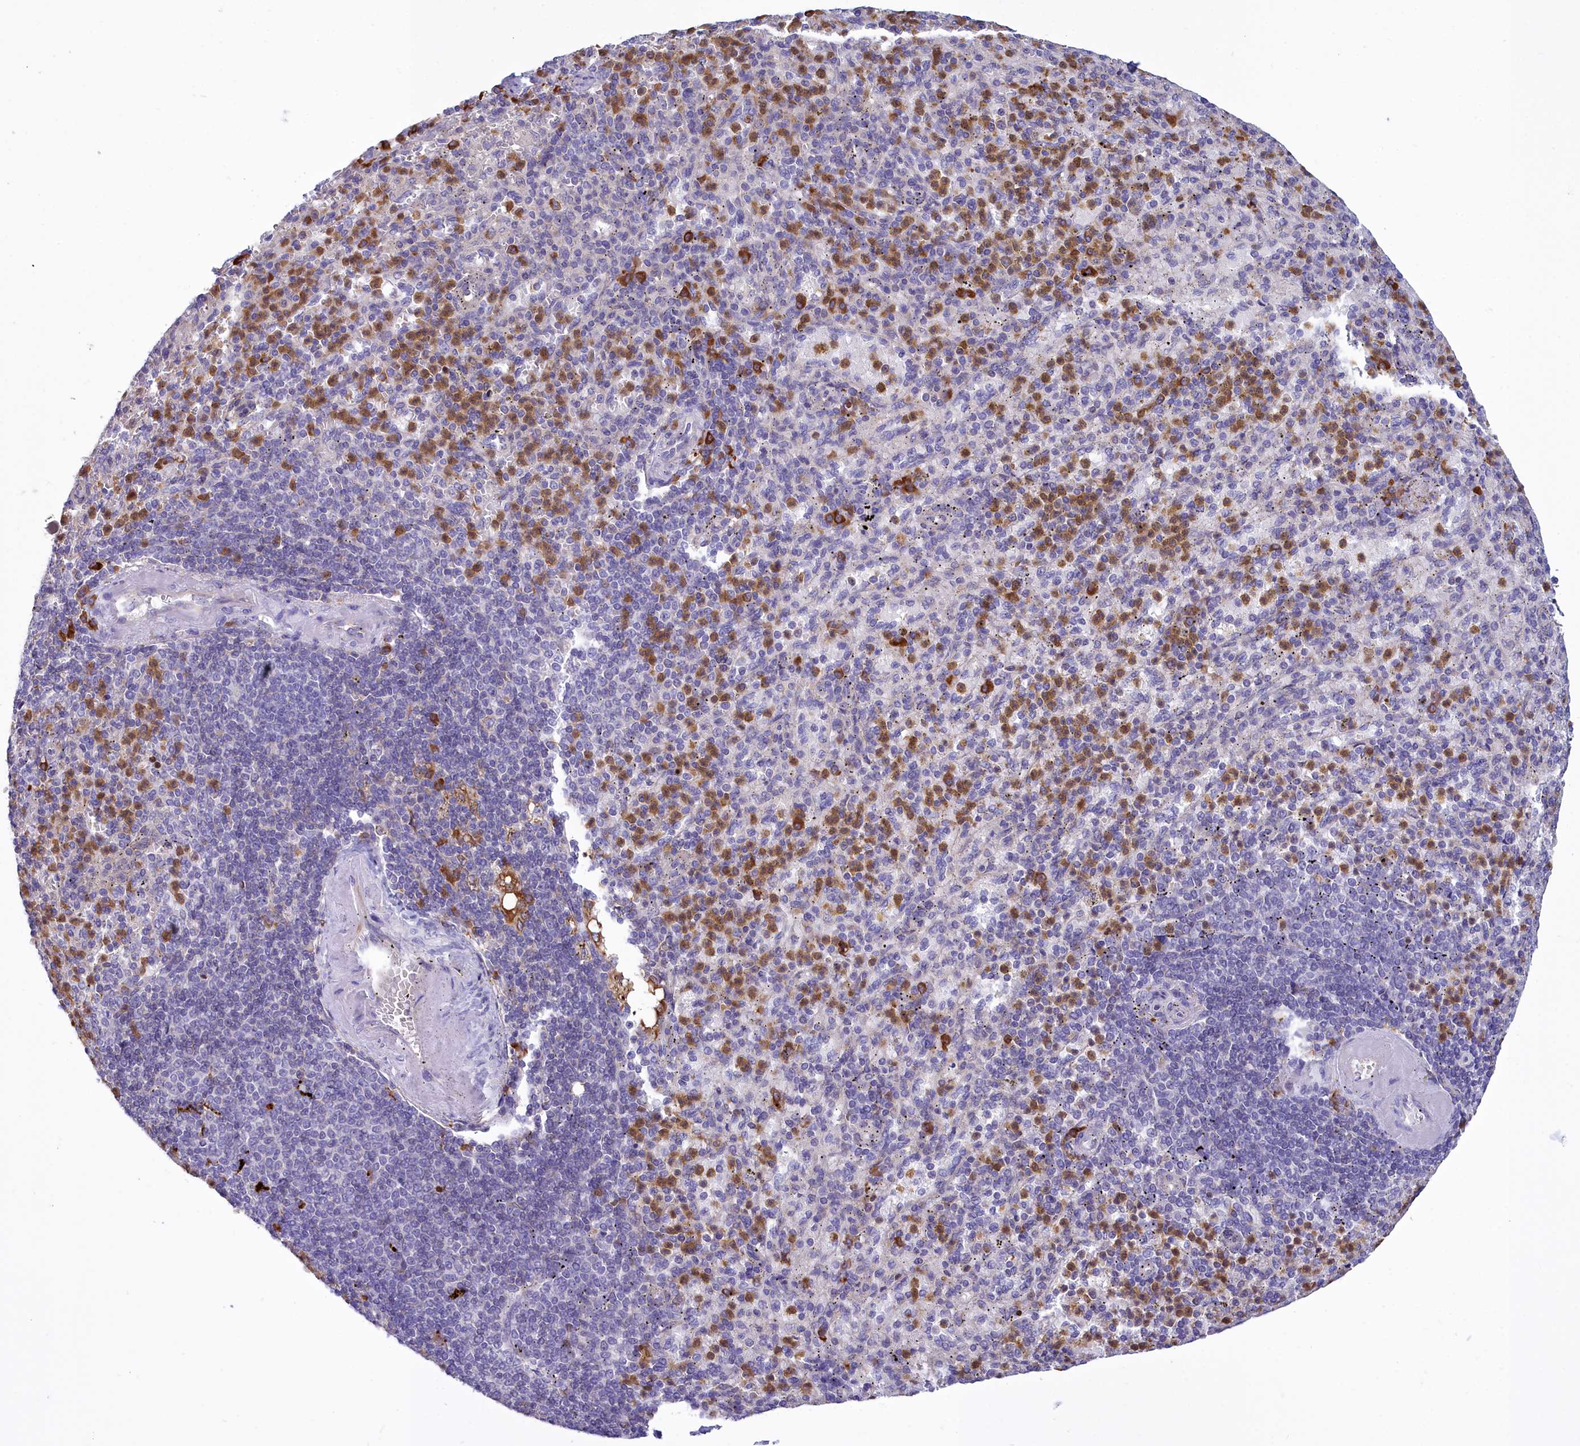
{"staining": {"intensity": "strong", "quantity": "<25%", "location": "cytoplasmic/membranous"}, "tissue": "spleen", "cell_type": "Cells in red pulp", "image_type": "normal", "snomed": [{"axis": "morphology", "description": "Normal tissue, NOS"}, {"axis": "topography", "description": "Spleen"}], "caption": "About <25% of cells in red pulp in benign human spleen exhibit strong cytoplasmic/membranous protein positivity as visualized by brown immunohistochemical staining.", "gene": "HM13", "patient": {"sex": "female", "age": 74}}